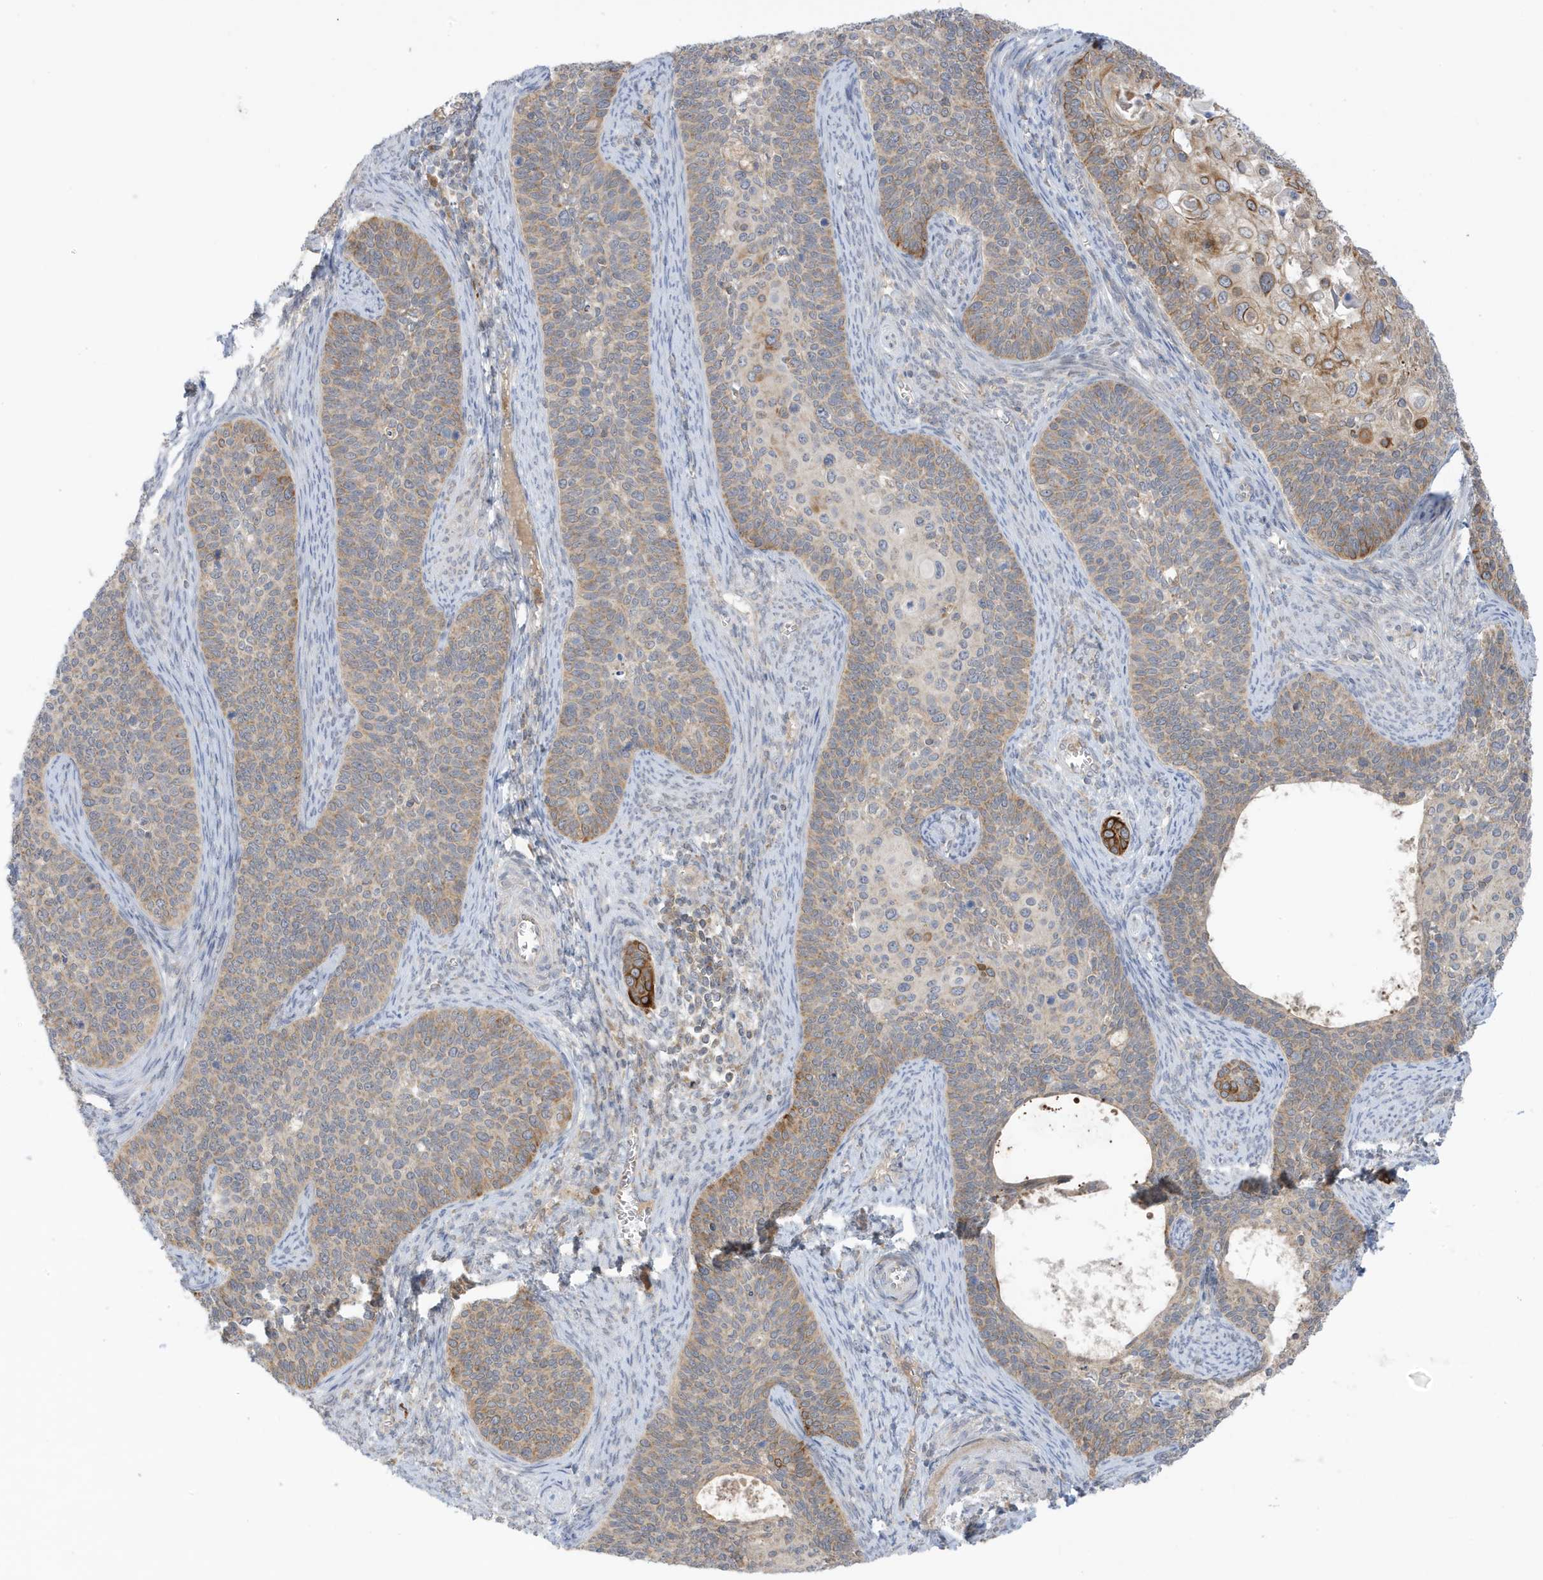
{"staining": {"intensity": "moderate", "quantity": "25%-75%", "location": "cytoplasmic/membranous"}, "tissue": "cervical cancer", "cell_type": "Tumor cells", "image_type": "cancer", "snomed": [{"axis": "morphology", "description": "Squamous cell carcinoma, NOS"}, {"axis": "topography", "description": "Cervix"}], "caption": "A medium amount of moderate cytoplasmic/membranous expression is seen in approximately 25%-75% of tumor cells in squamous cell carcinoma (cervical) tissue. (DAB (3,3'-diaminobenzidine) = brown stain, brightfield microscopy at high magnification).", "gene": "NPPC", "patient": {"sex": "female", "age": 33}}